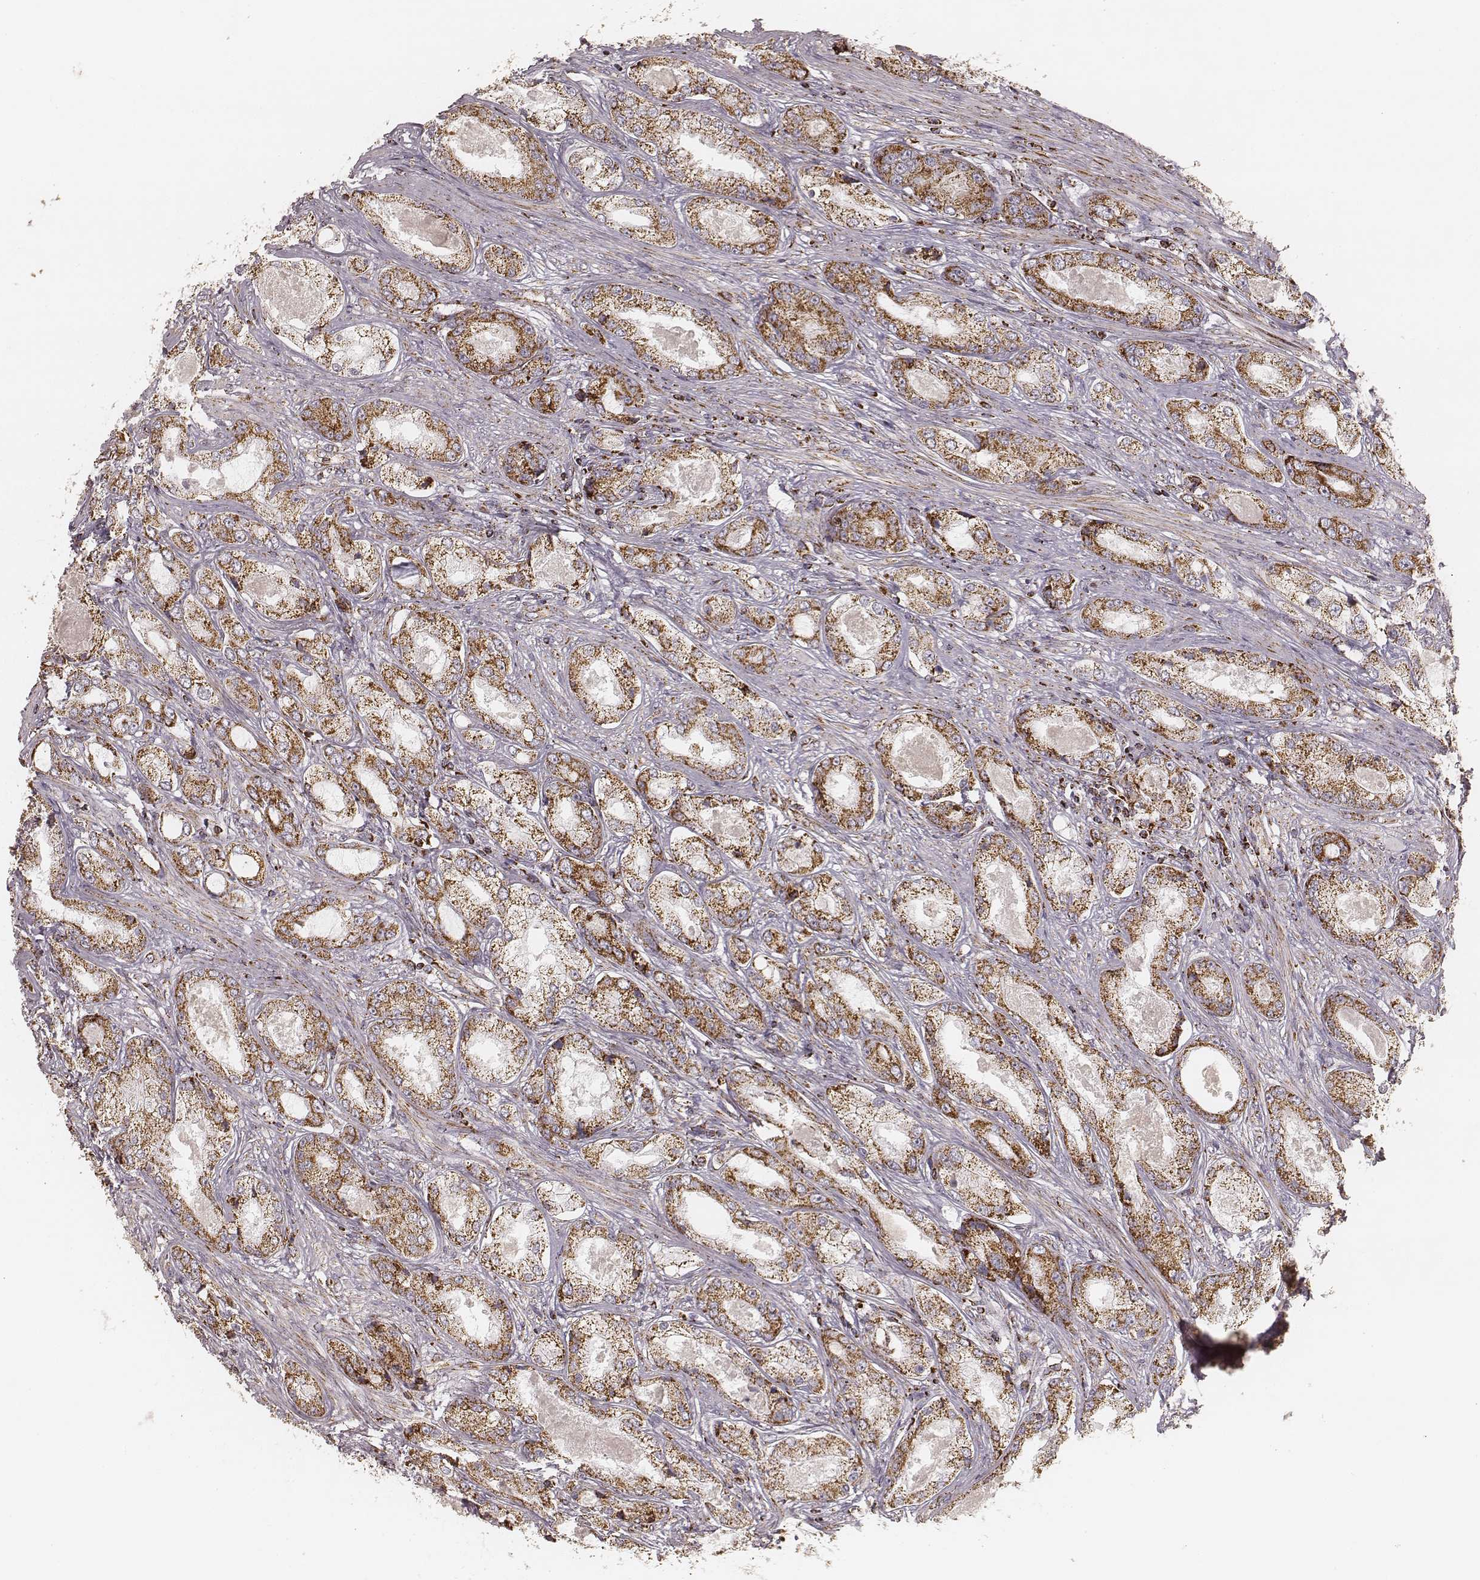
{"staining": {"intensity": "strong", "quantity": ">75%", "location": "cytoplasmic/membranous"}, "tissue": "prostate cancer", "cell_type": "Tumor cells", "image_type": "cancer", "snomed": [{"axis": "morphology", "description": "Adenocarcinoma, Low grade"}, {"axis": "topography", "description": "Prostate"}], "caption": "Human prostate cancer (low-grade adenocarcinoma) stained for a protein (brown) exhibits strong cytoplasmic/membranous positive staining in approximately >75% of tumor cells.", "gene": "CS", "patient": {"sex": "male", "age": 68}}